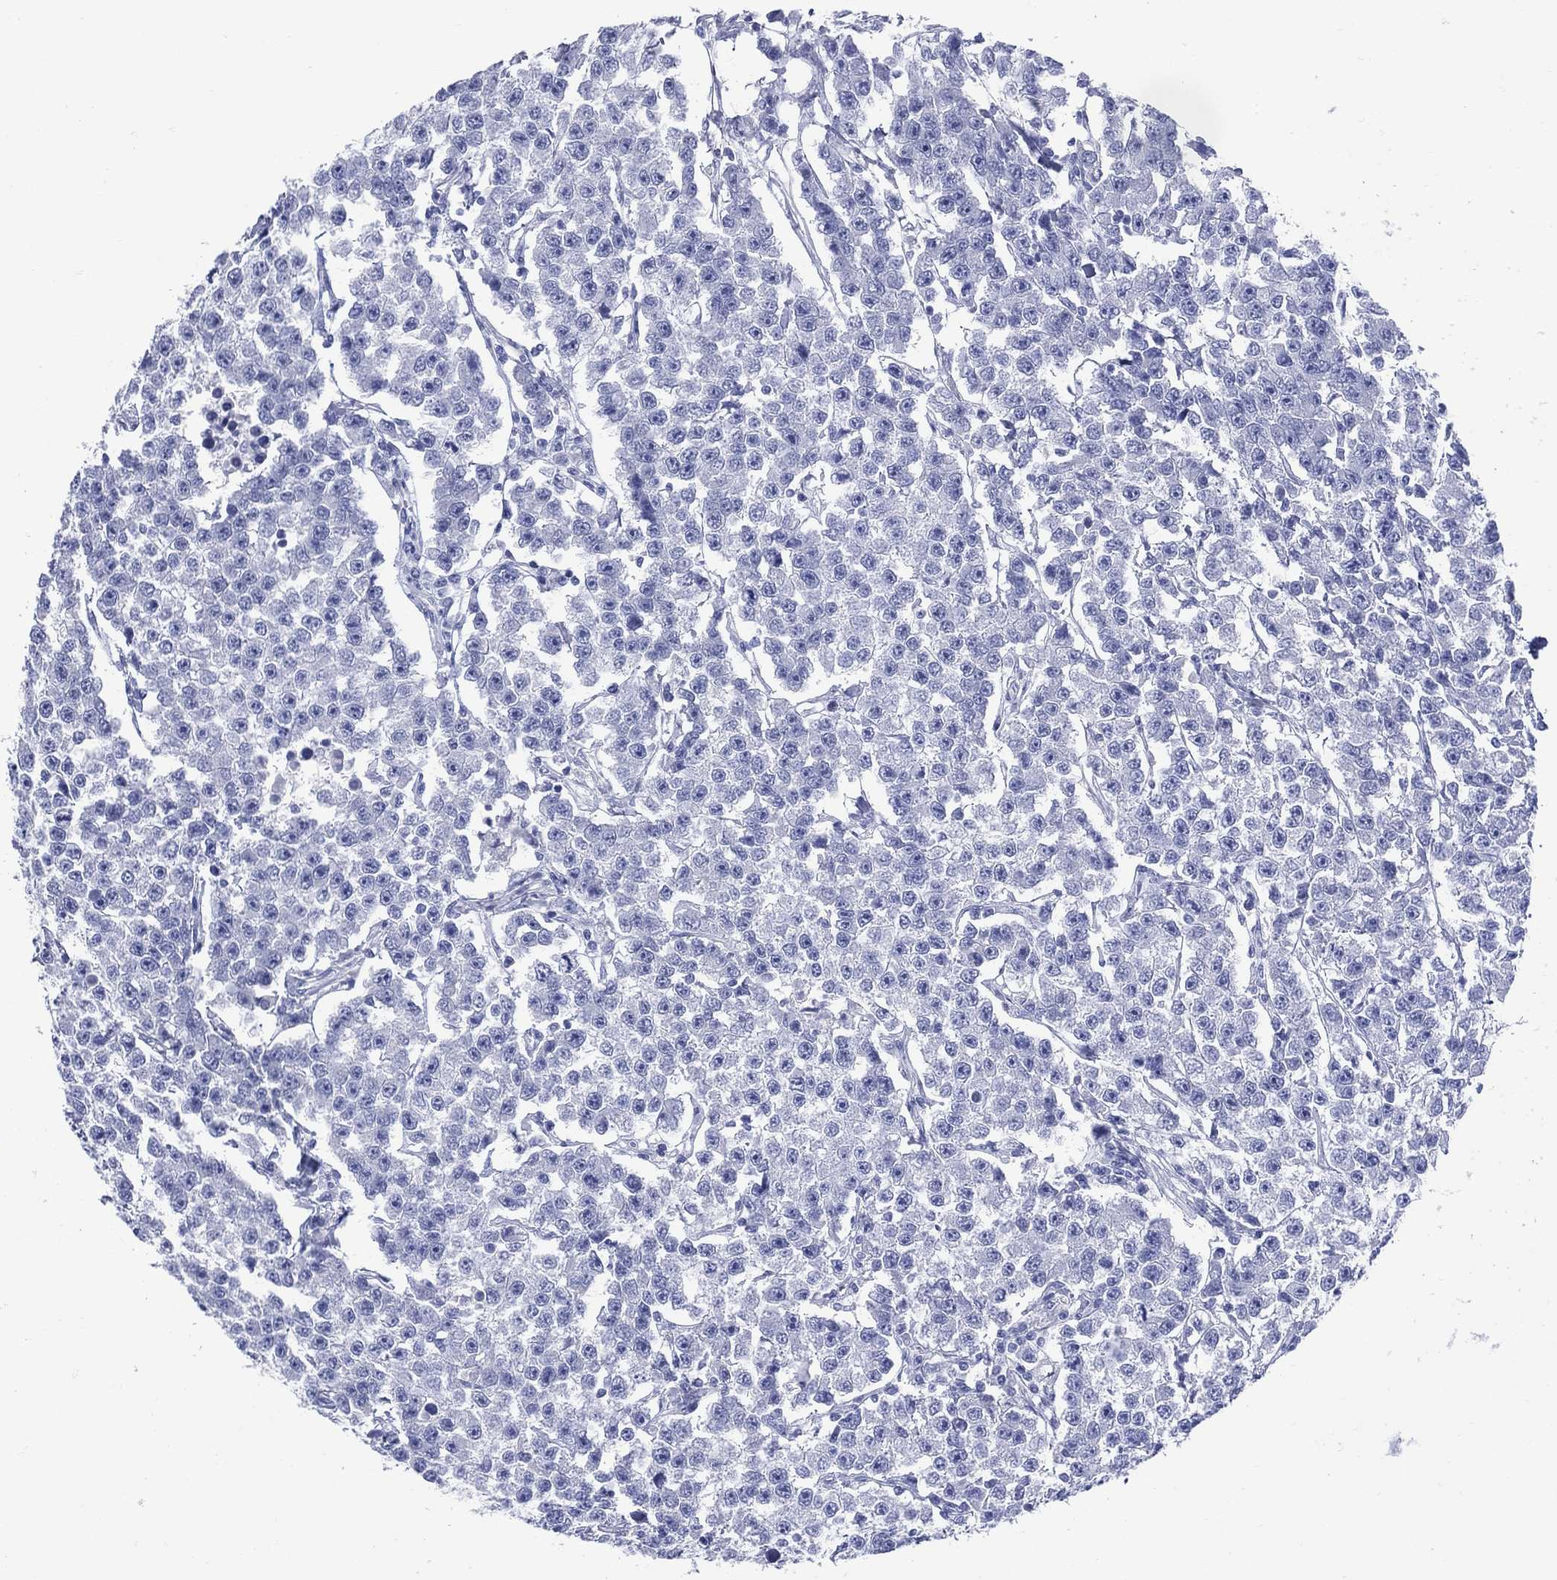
{"staining": {"intensity": "negative", "quantity": "none", "location": "none"}, "tissue": "testis cancer", "cell_type": "Tumor cells", "image_type": "cancer", "snomed": [{"axis": "morphology", "description": "Seminoma, NOS"}, {"axis": "topography", "description": "Testis"}], "caption": "Photomicrograph shows no protein staining in tumor cells of seminoma (testis) tissue. (DAB immunohistochemistry with hematoxylin counter stain).", "gene": "LRRD1", "patient": {"sex": "male", "age": 59}}